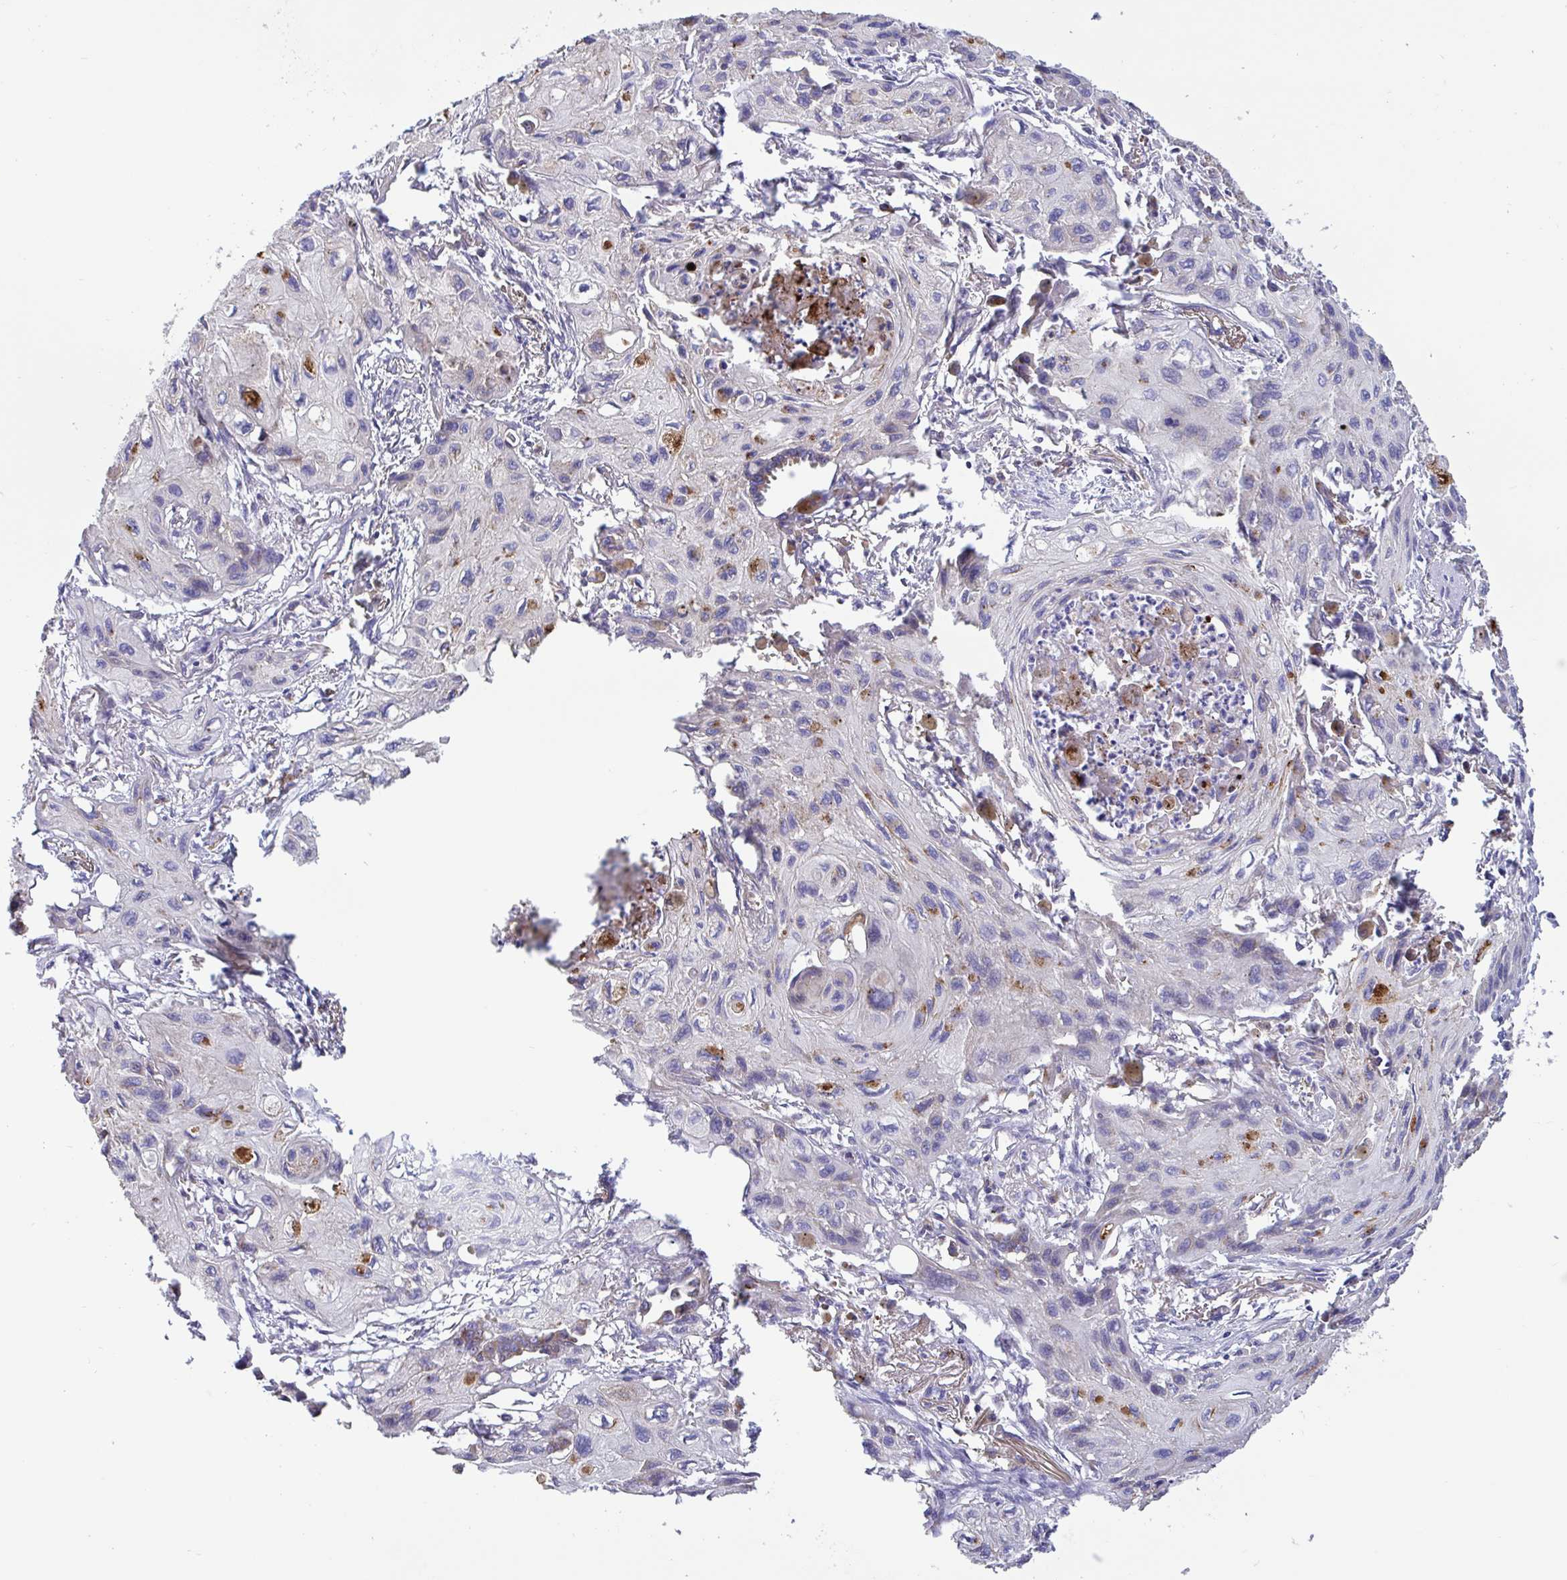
{"staining": {"intensity": "moderate", "quantity": "<25%", "location": "cytoplasmic/membranous"}, "tissue": "lung cancer", "cell_type": "Tumor cells", "image_type": "cancer", "snomed": [{"axis": "morphology", "description": "Squamous cell carcinoma, NOS"}, {"axis": "topography", "description": "Lung"}], "caption": "This is a micrograph of immunohistochemistry staining of lung cancer, which shows moderate expression in the cytoplasmic/membranous of tumor cells.", "gene": "DSC3", "patient": {"sex": "male", "age": 71}}